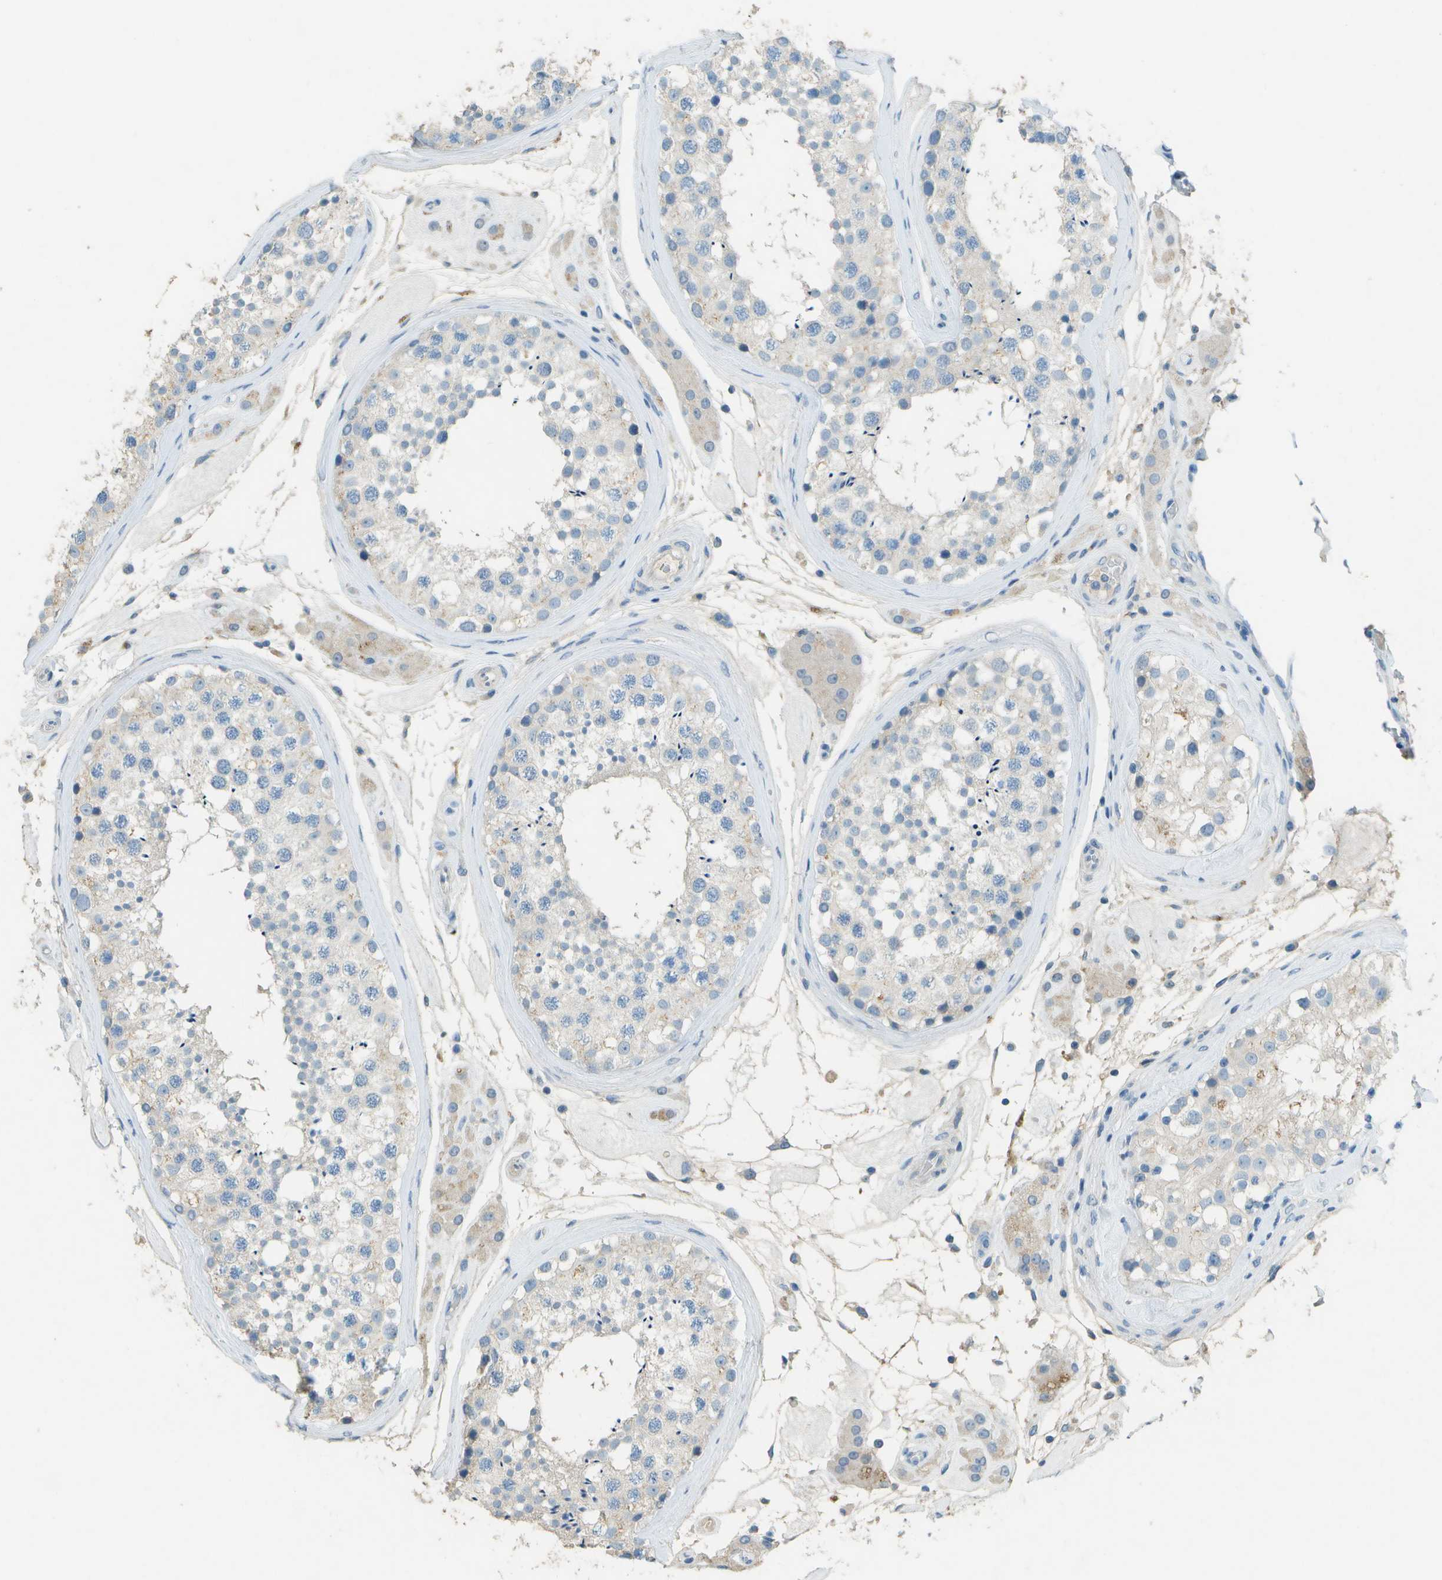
{"staining": {"intensity": "weak", "quantity": "<25%", "location": "cytoplasmic/membranous"}, "tissue": "testis", "cell_type": "Cells in seminiferous ducts", "image_type": "normal", "snomed": [{"axis": "morphology", "description": "Normal tissue, NOS"}, {"axis": "topography", "description": "Testis"}], "caption": "High magnification brightfield microscopy of unremarkable testis stained with DAB (3,3'-diaminobenzidine) (brown) and counterstained with hematoxylin (blue): cells in seminiferous ducts show no significant staining.", "gene": "LGI2", "patient": {"sex": "male", "age": 46}}